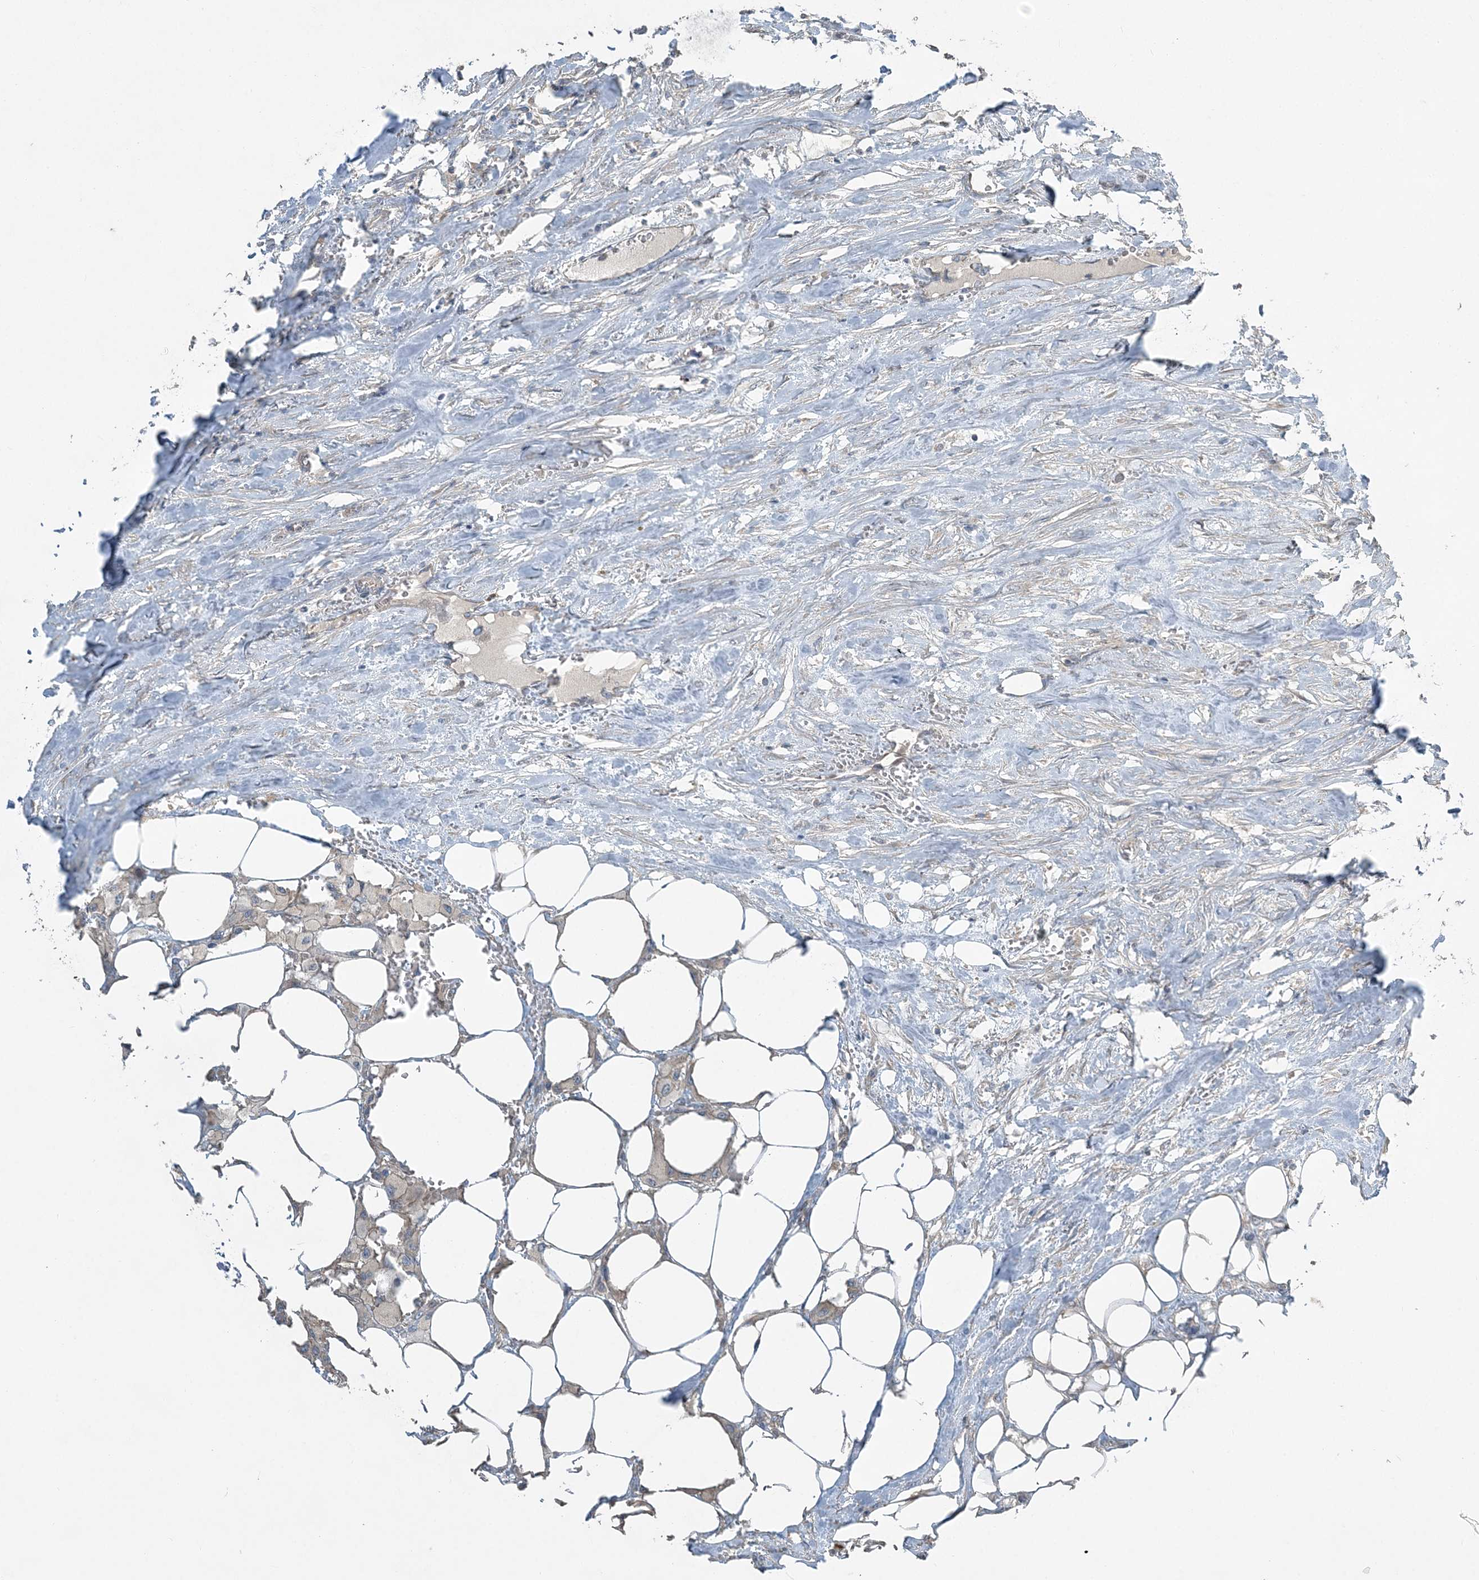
{"staining": {"intensity": "negative", "quantity": "none", "location": "none"}, "tissue": "urothelial cancer", "cell_type": "Tumor cells", "image_type": "cancer", "snomed": [{"axis": "morphology", "description": "Urothelial carcinoma, High grade"}, {"axis": "topography", "description": "Urinary bladder"}], "caption": "Immunohistochemistry (IHC) histopathology image of neoplastic tissue: human urothelial carcinoma (high-grade) stained with DAB displays no significant protein positivity in tumor cells.", "gene": "SLC4A10", "patient": {"sex": "male", "age": 64}}